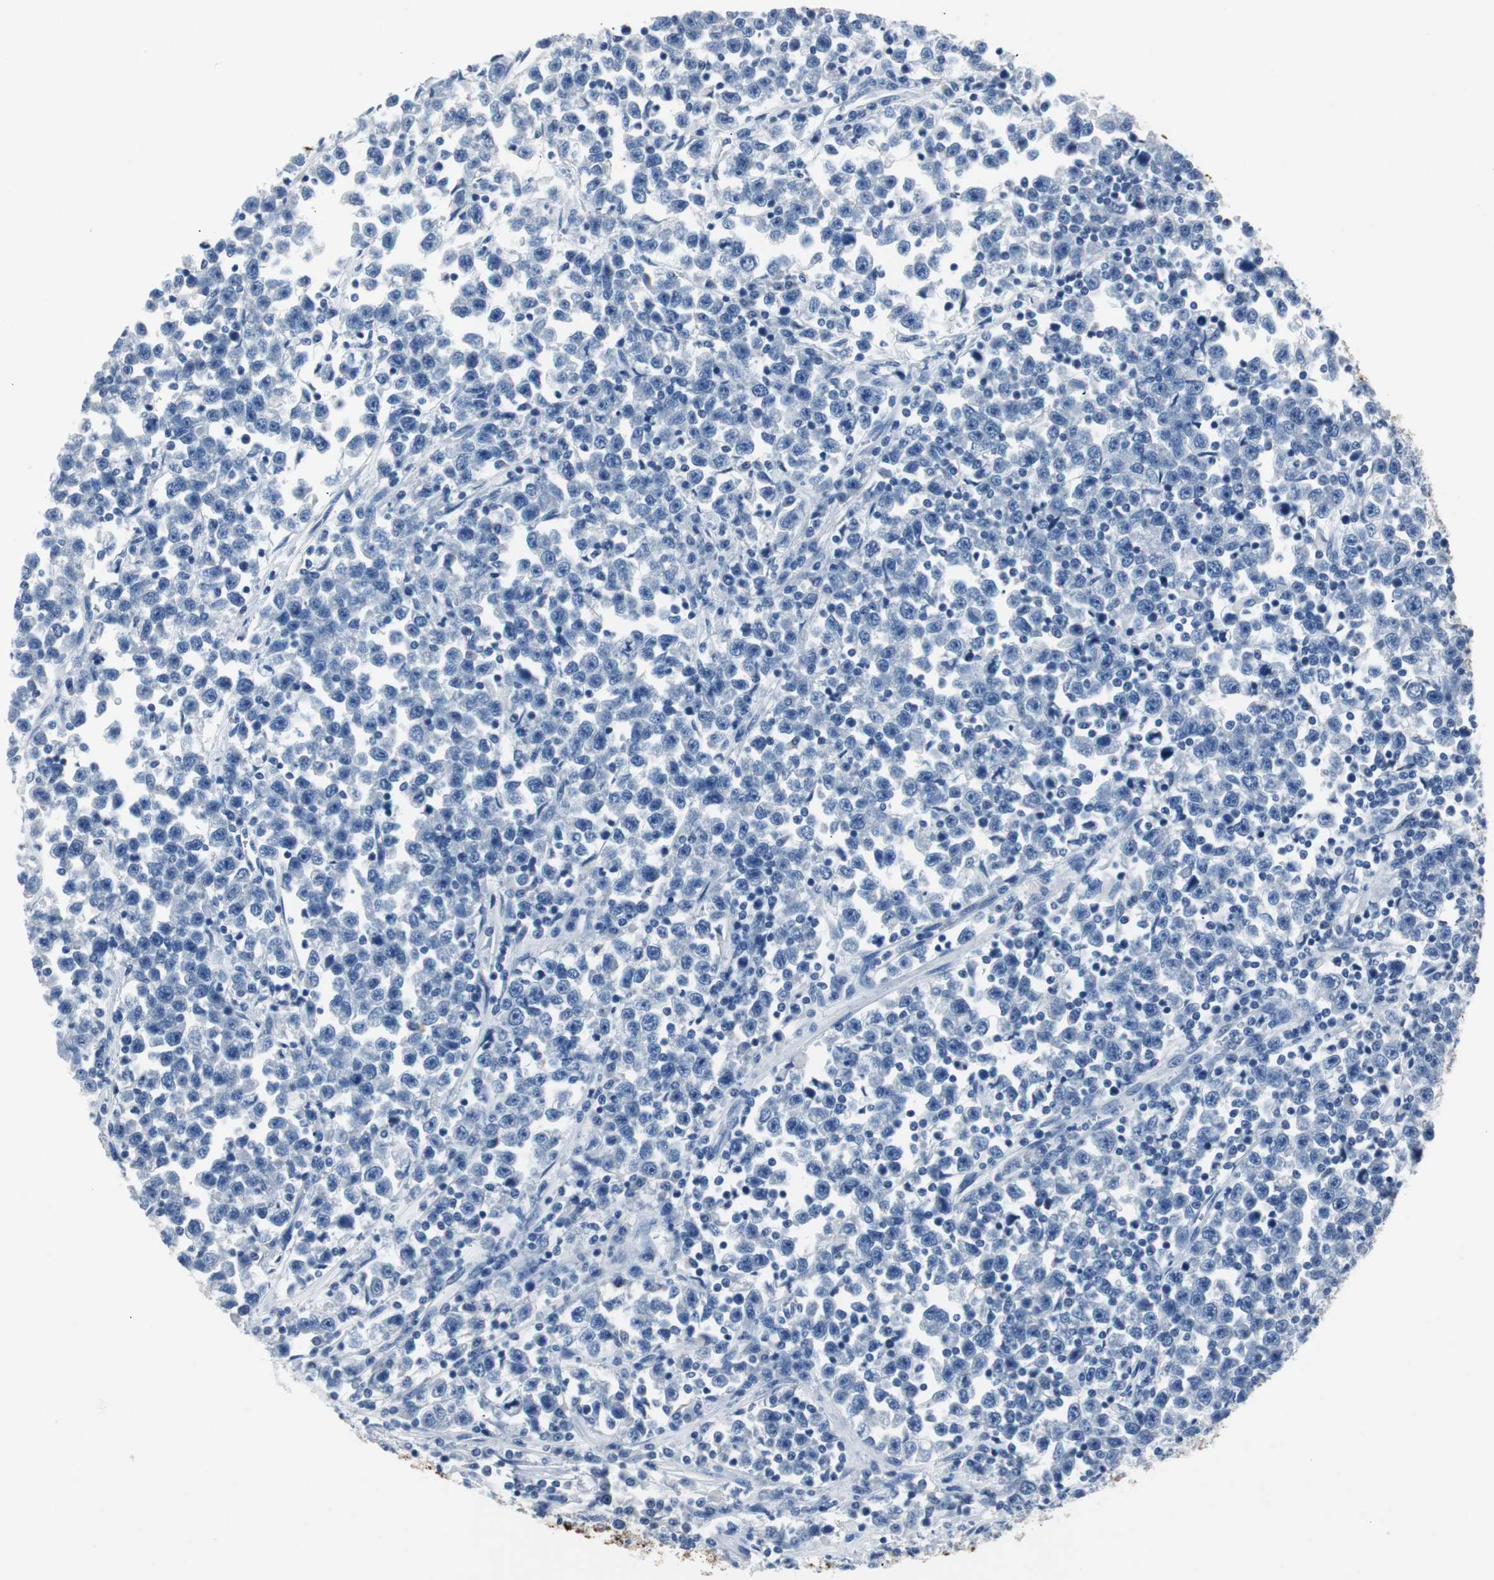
{"staining": {"intensity": "negative", "quantity": "none", "location": "none"}, "tissue": "testis cancer", "cell_type": "Tumor cells", "image_type": "cancer", "snomed": [{"axis": "morphology", "description": "Seminoma, NOS"}, {"axis": "topography", "description": "Testis"}], "caption": "Image shows no significant protein positivity in tumor cells of testis cancer.", "gene": "LRP2", "patient": {"sex": "male", "age": 43}}